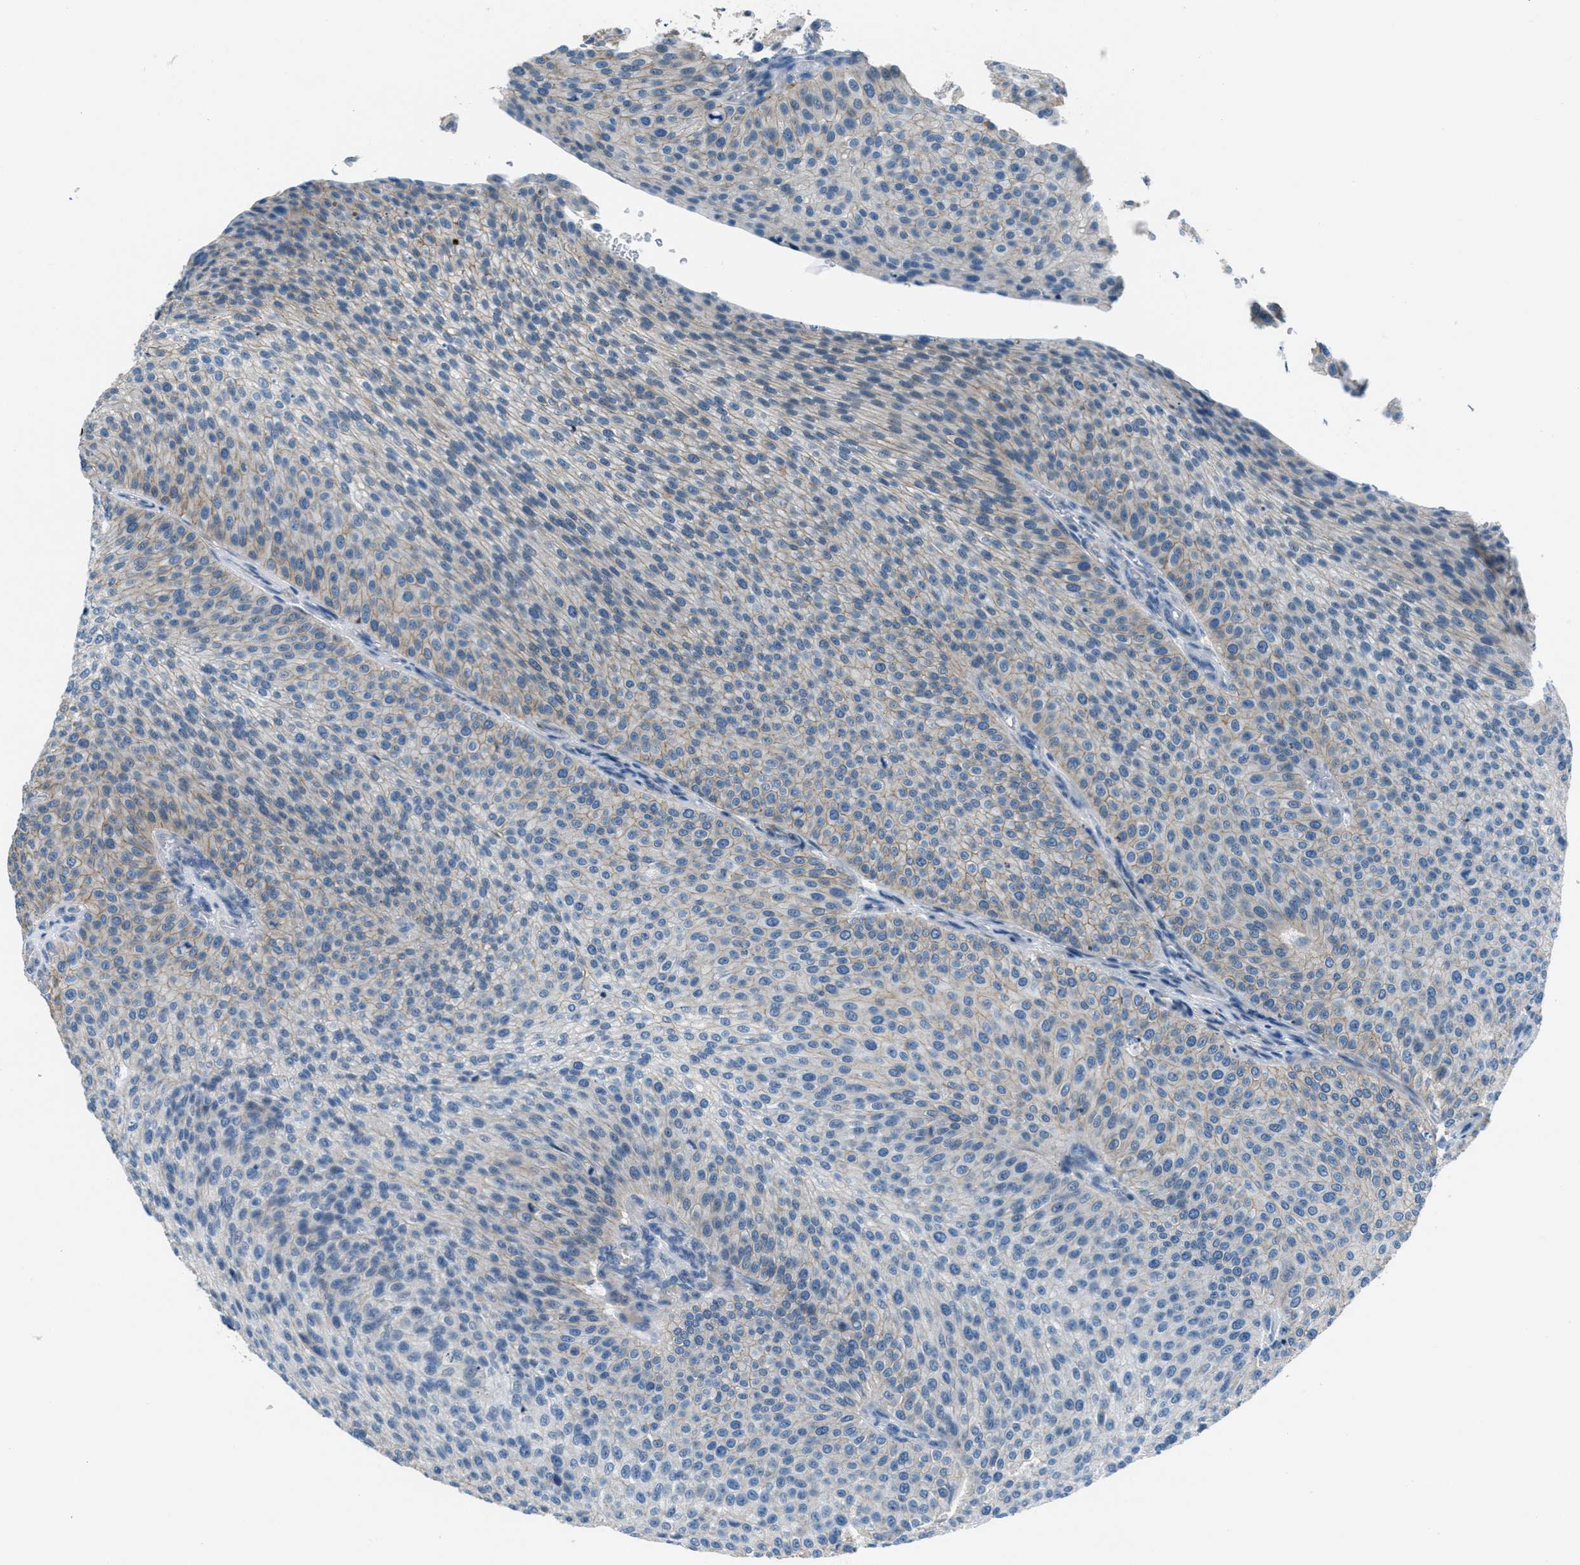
{"staining": {"intensity": "weak", "quantity": "<25%", "location": "cytoplasmic/membranous"}, "tissue": "urothelial cancer", "cell_type": "Tumor cells", "image_type": "cancer", "snomed": [{"axis": "morphology", "description": "Urothelial carcinoma, Low grade"}, {"axis": "topography", "description": "Smooth muscle"}, {"axis": "topography", "description": "Urinary bladder"}], "caption": "The photomicrograph demonstrates no staining of tumor cells in urothelial cancer.", "gene": "FBN1", "patient": {"sex": "male", "age": 60}}